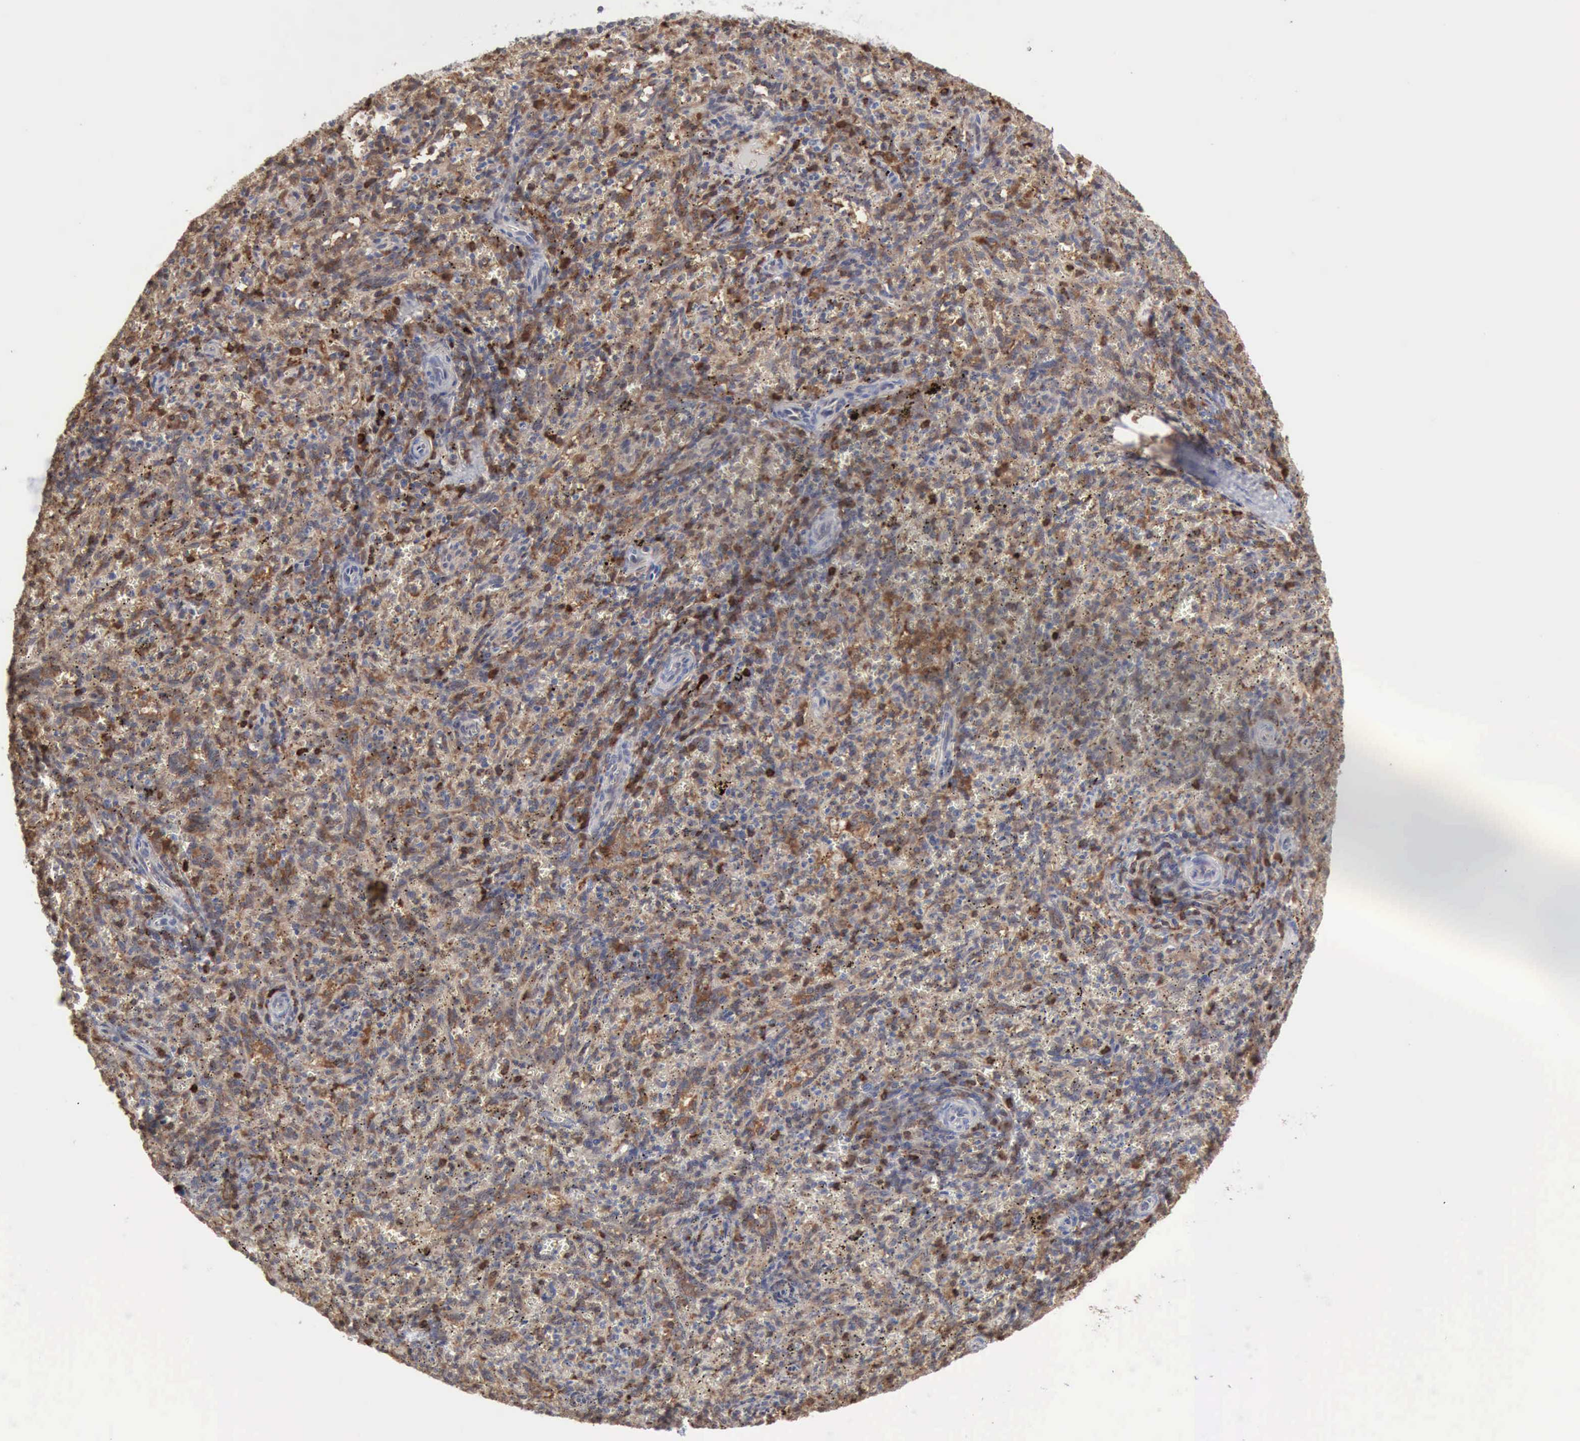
{"staining": {"intensity": "moderate", "quantity": "<25%", "location": "nuclear"}, "tissue": "spleen", "cell_type": "Cells in red pulp", "image_type": "normal", "snomed": [{"axis": "morphology", "description": "Normal tissue, NOS"}, {"axis": "topography", "description": "Spleen"}], "caption": "IHC micrograph of unremarkable spleen: human spleen stained using IHC reveals low levels of moderate protein expression localized specifically in the nuclear of cells in red pulp, appearing as a nuclear brown color.", "gene": "STAT1", "patient": {"sex": "female", "age": 10}}